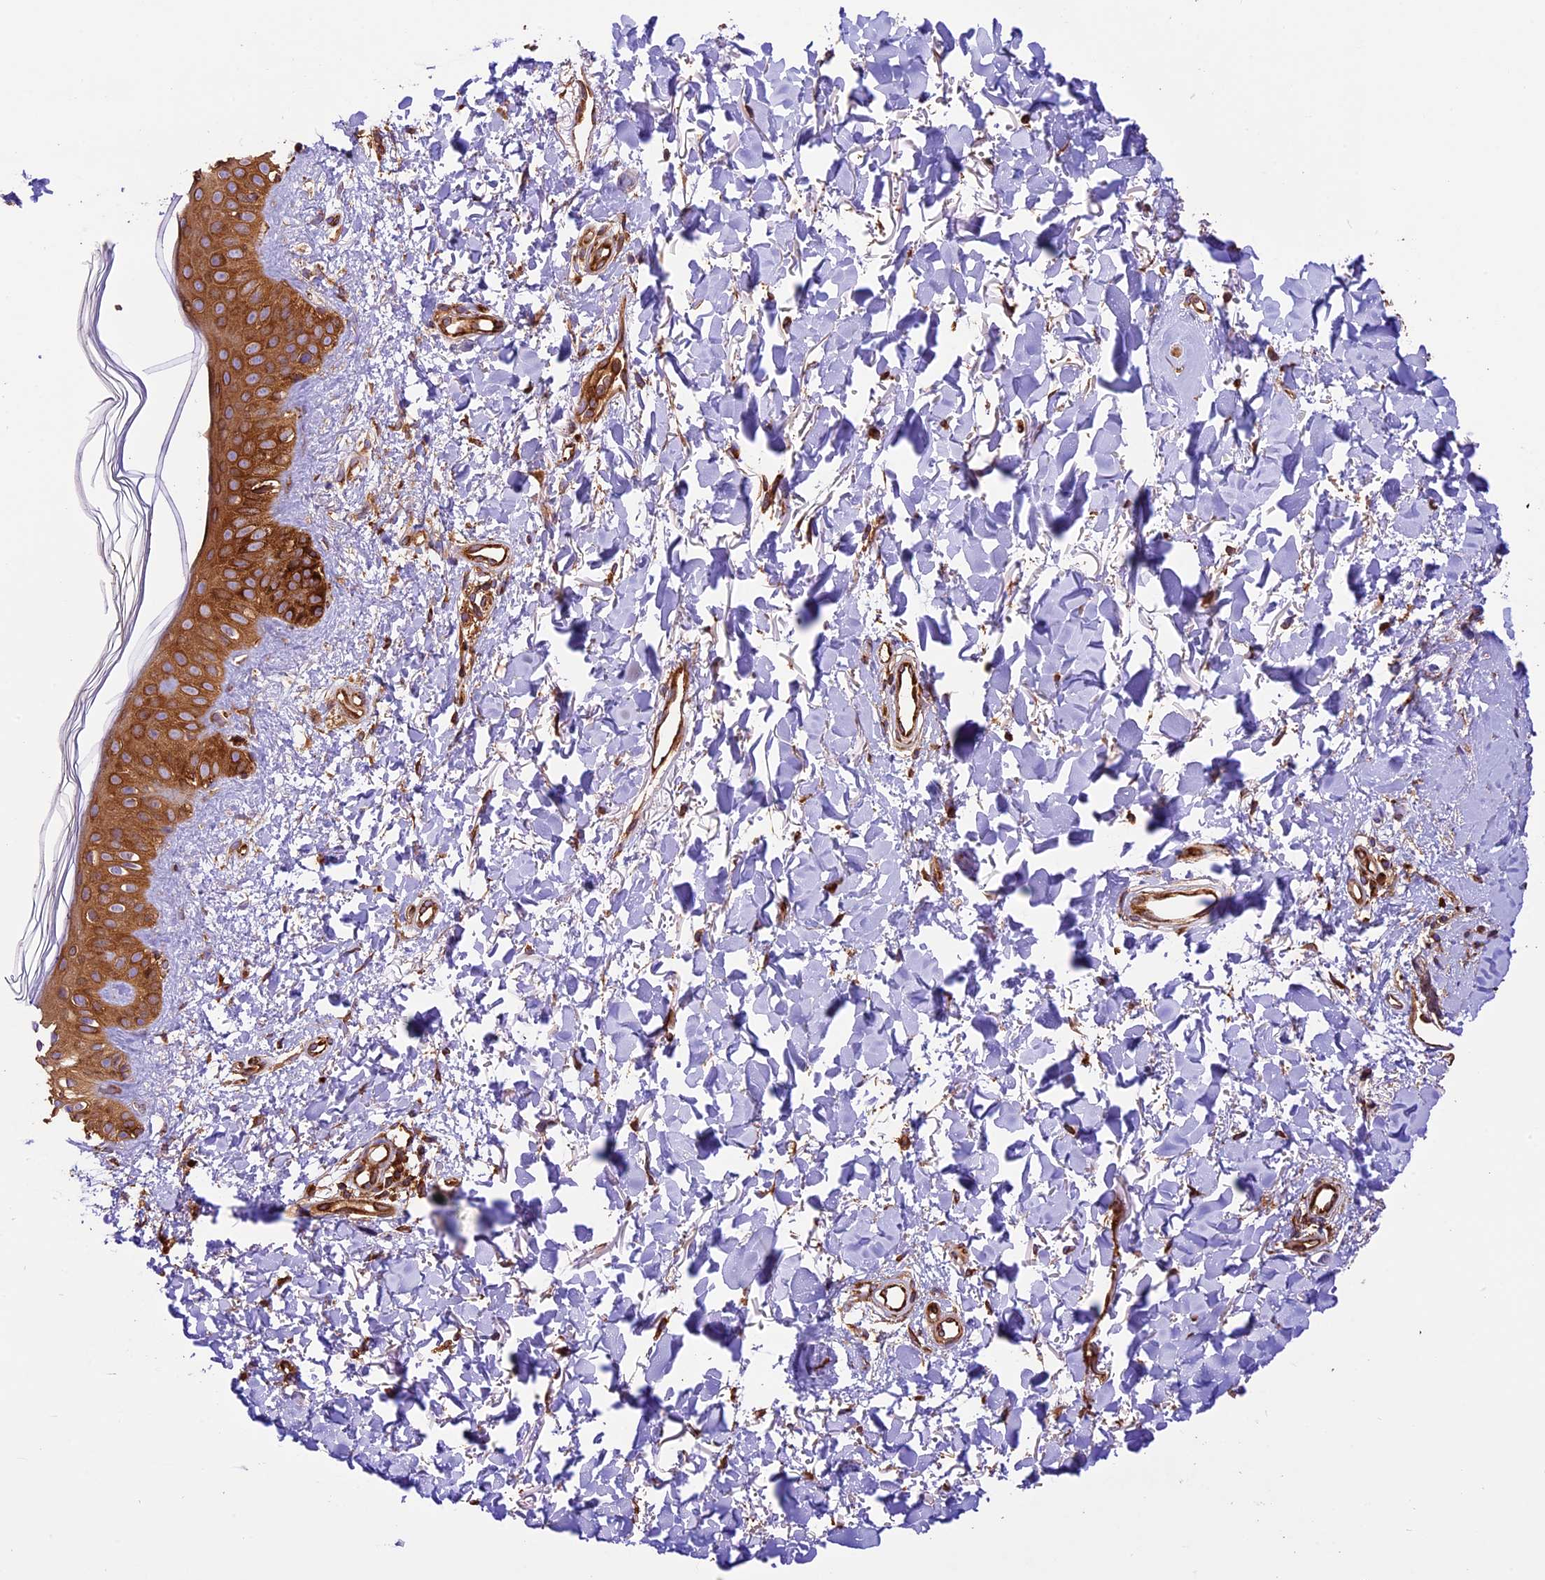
{"staining": {"intensity": "moderate", "quantity": ">75%", "location": "cytoplasmic/membranous"}, "tissue": "skin", "cell_type": "Fibroblasts", "image_type": "normal", "snomed": [{"axis": "morphology", "description": "Normal tissue, NOS"}, {"axis": "topography", "description": "Skin"}], "caption": "Fibroblasts demonstrate medium levels of moderate cytoplasmic/membranous expression in about >75% of cells in unremarkable skin.", "gene": "KARS1", "patient": {"sex": "female", "age": 58}}